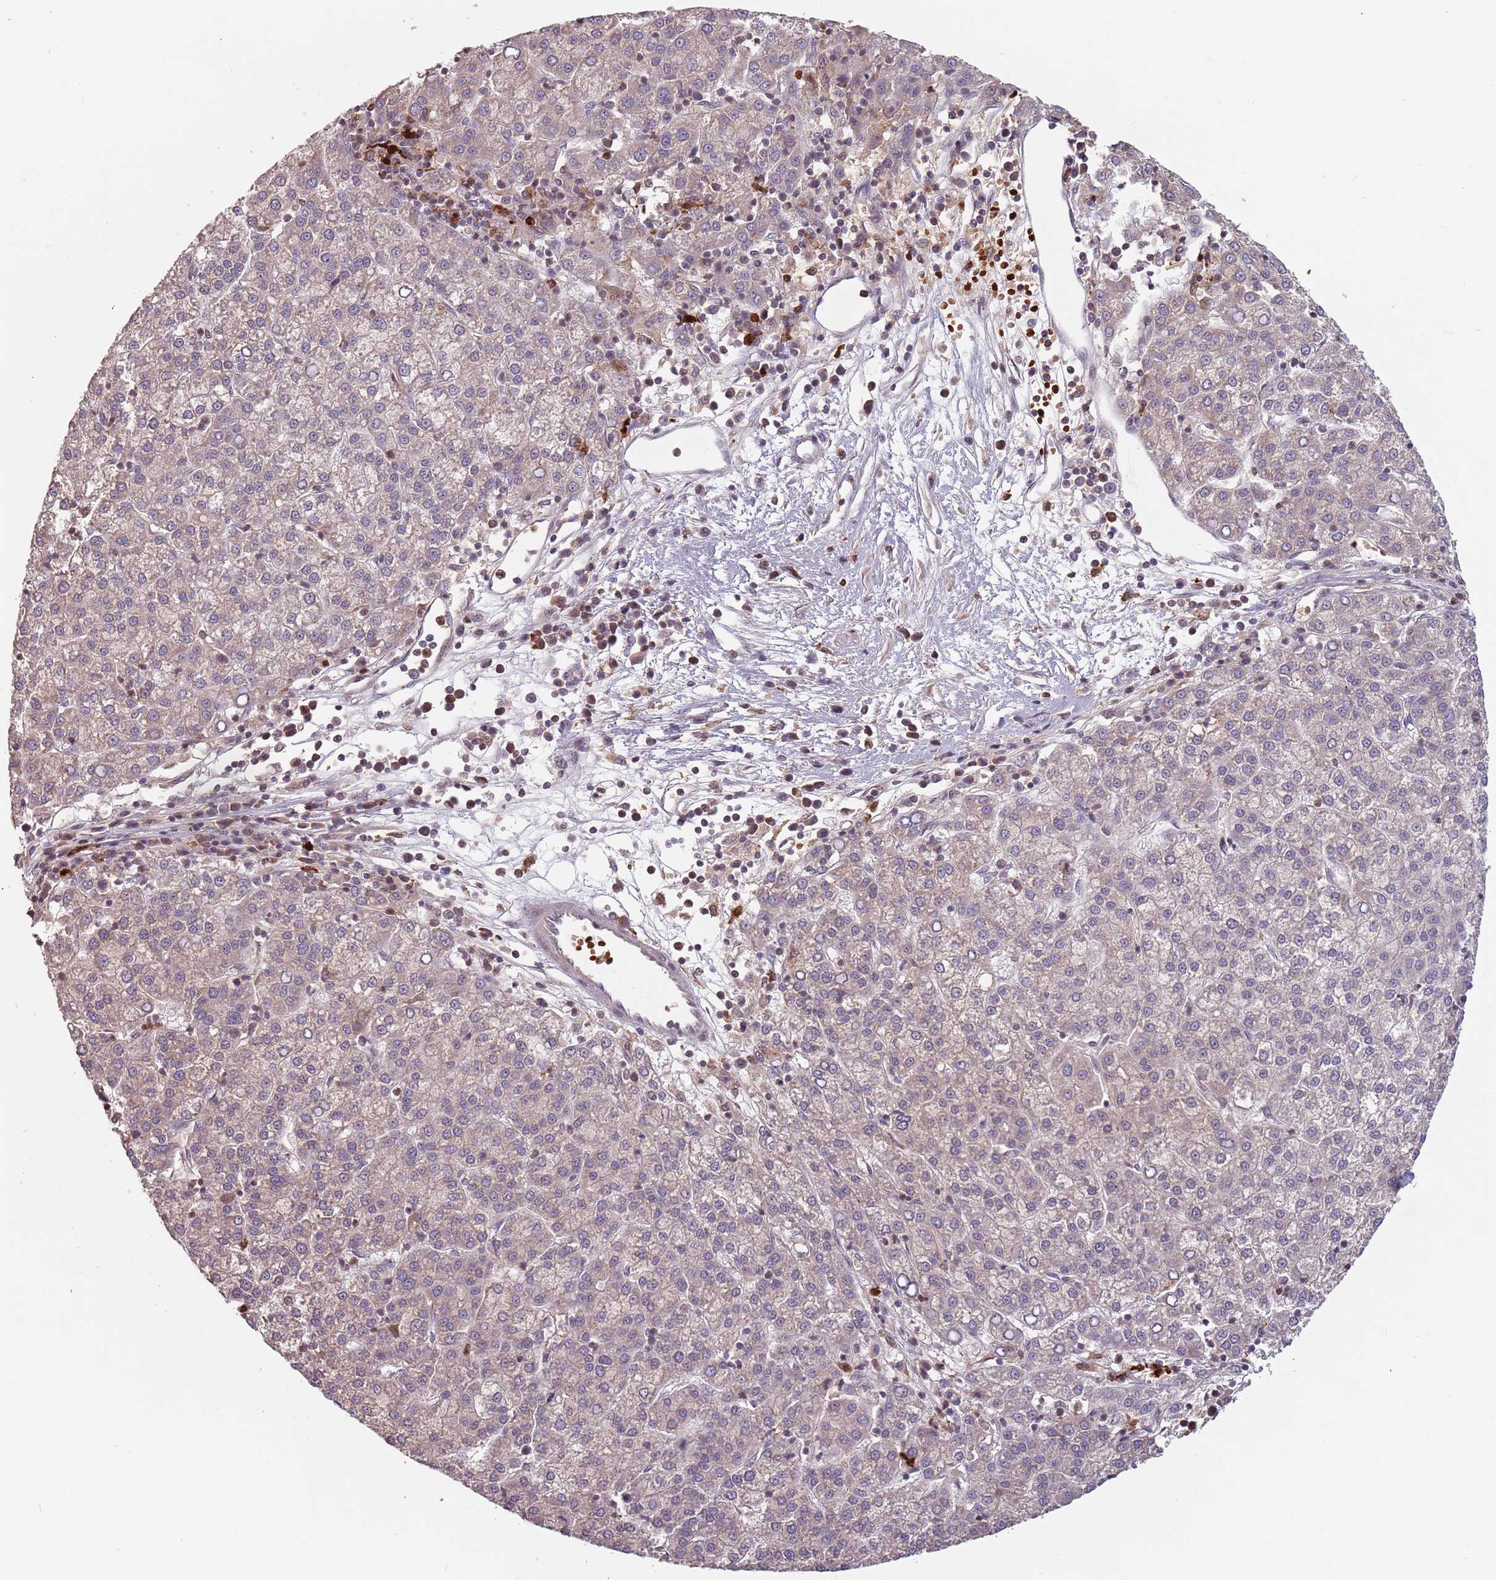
{"staining": {"intensity": "negative", "quantity": "none", "location": "none"}, "tissue": "liver cancer", "cell_type": "Tumor cells", "image_type": "cancer", "snomed": [{"axis": "morphology", "description": "Carcinoma, Hepatocellular, NOS"}, {"axis": "topography", "description": "Liver"}], "caption": "Immunohistochemical staining of liver hepatocellular carcinoma demonstrates no significant positivity in tumor cells. (DAB immunohistochemistry visualized using brightfield microscopy, high magnification).", "gene": "GPR180", "patient": {"sex": "female", "age": 58}}